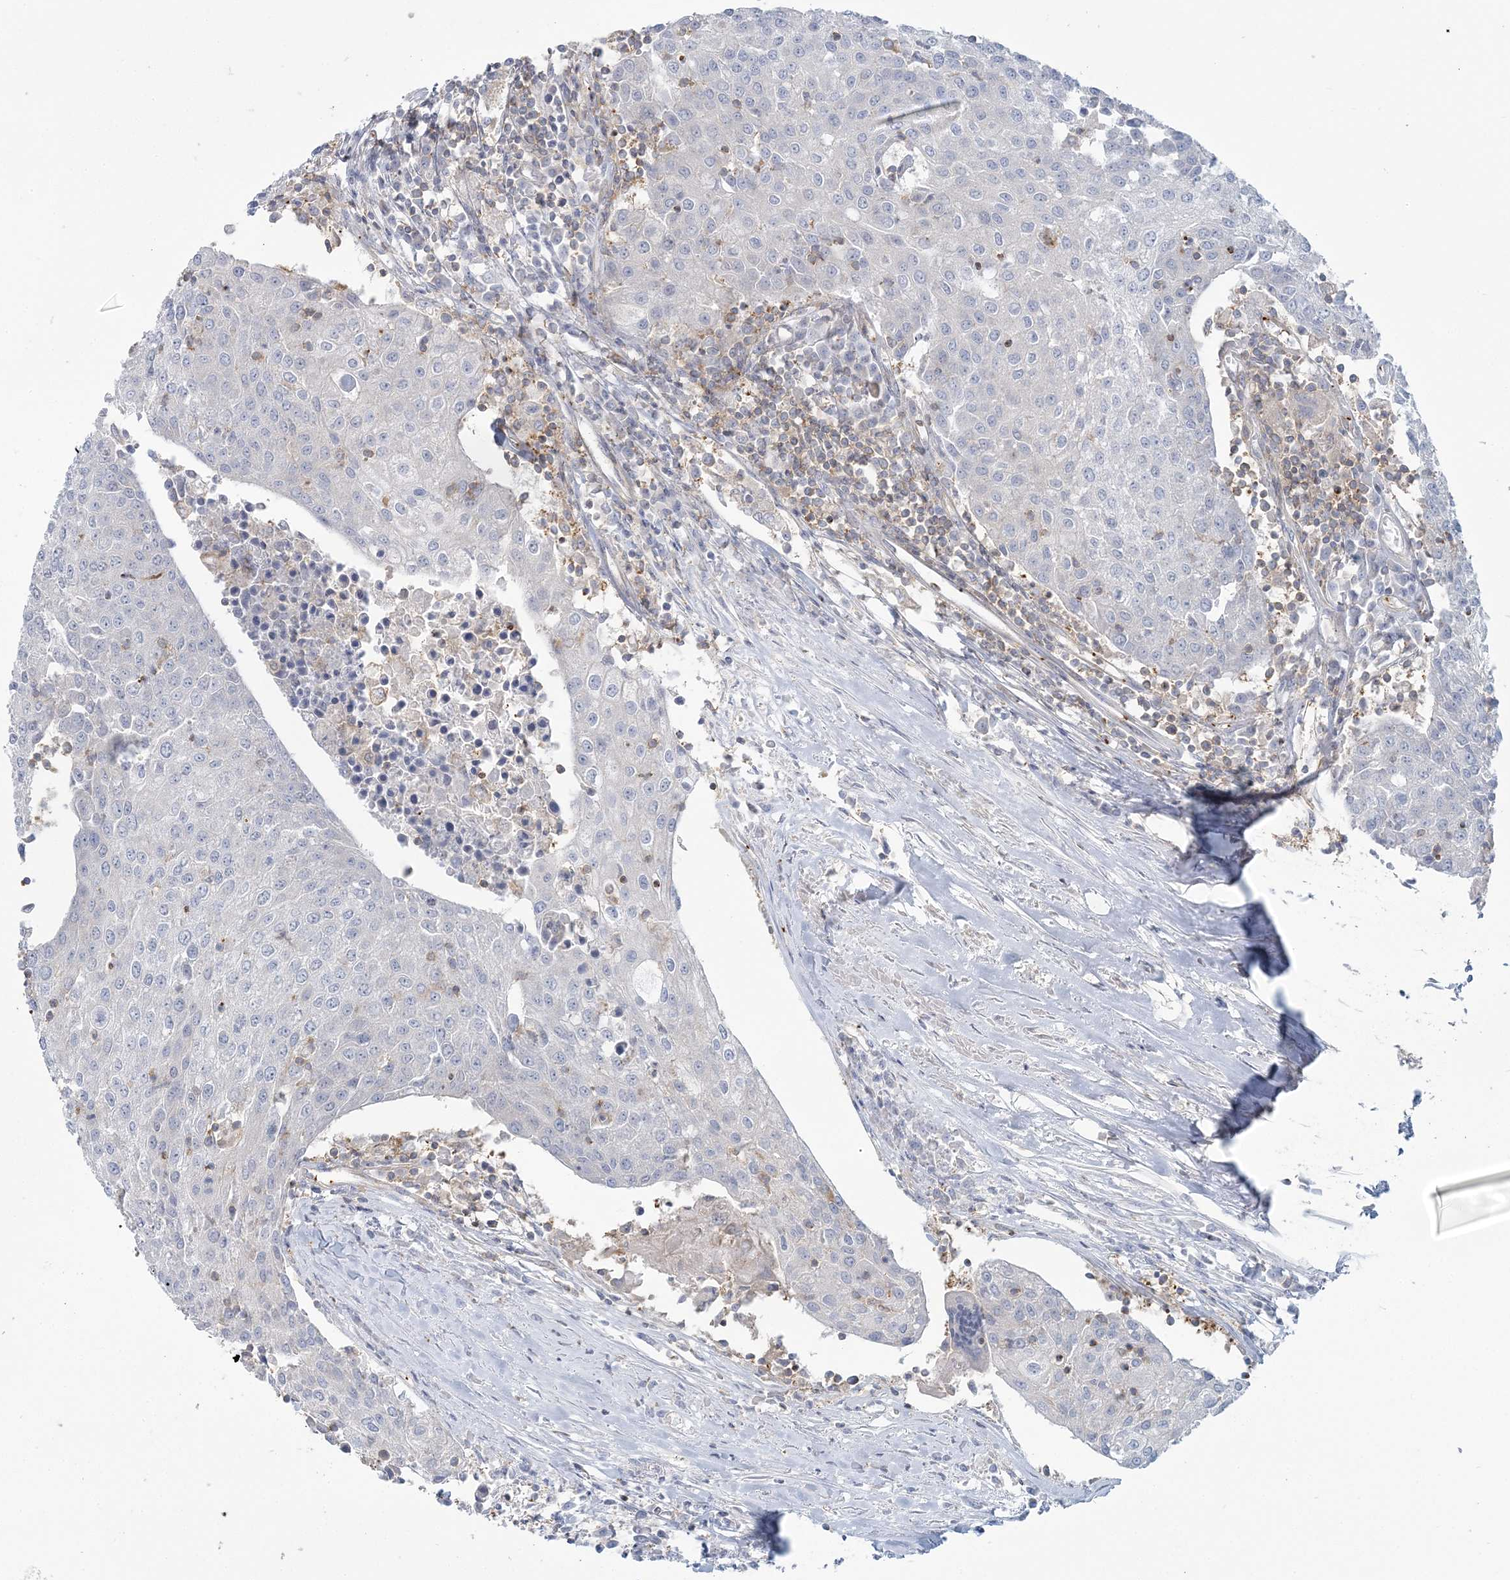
{"staining": {"intensity": "negative", "quantity": "none", "location": "none"}, "tissue": "urothelial cancer", "cell_type": "Tumor cells", "image_type": "cancer", "snomed": [{"axis": "morphology", "description": "Urothelial carcinoma, High grade"}, {"axis": "topography", "description": "Urinary bladder"}], "caption": "Urothelial cancer was stained to show a protein in brown. There is no significant staining in tumor cells.", "gene": "CUEDC2", "patient": {"sex": "female", "age": 85}}